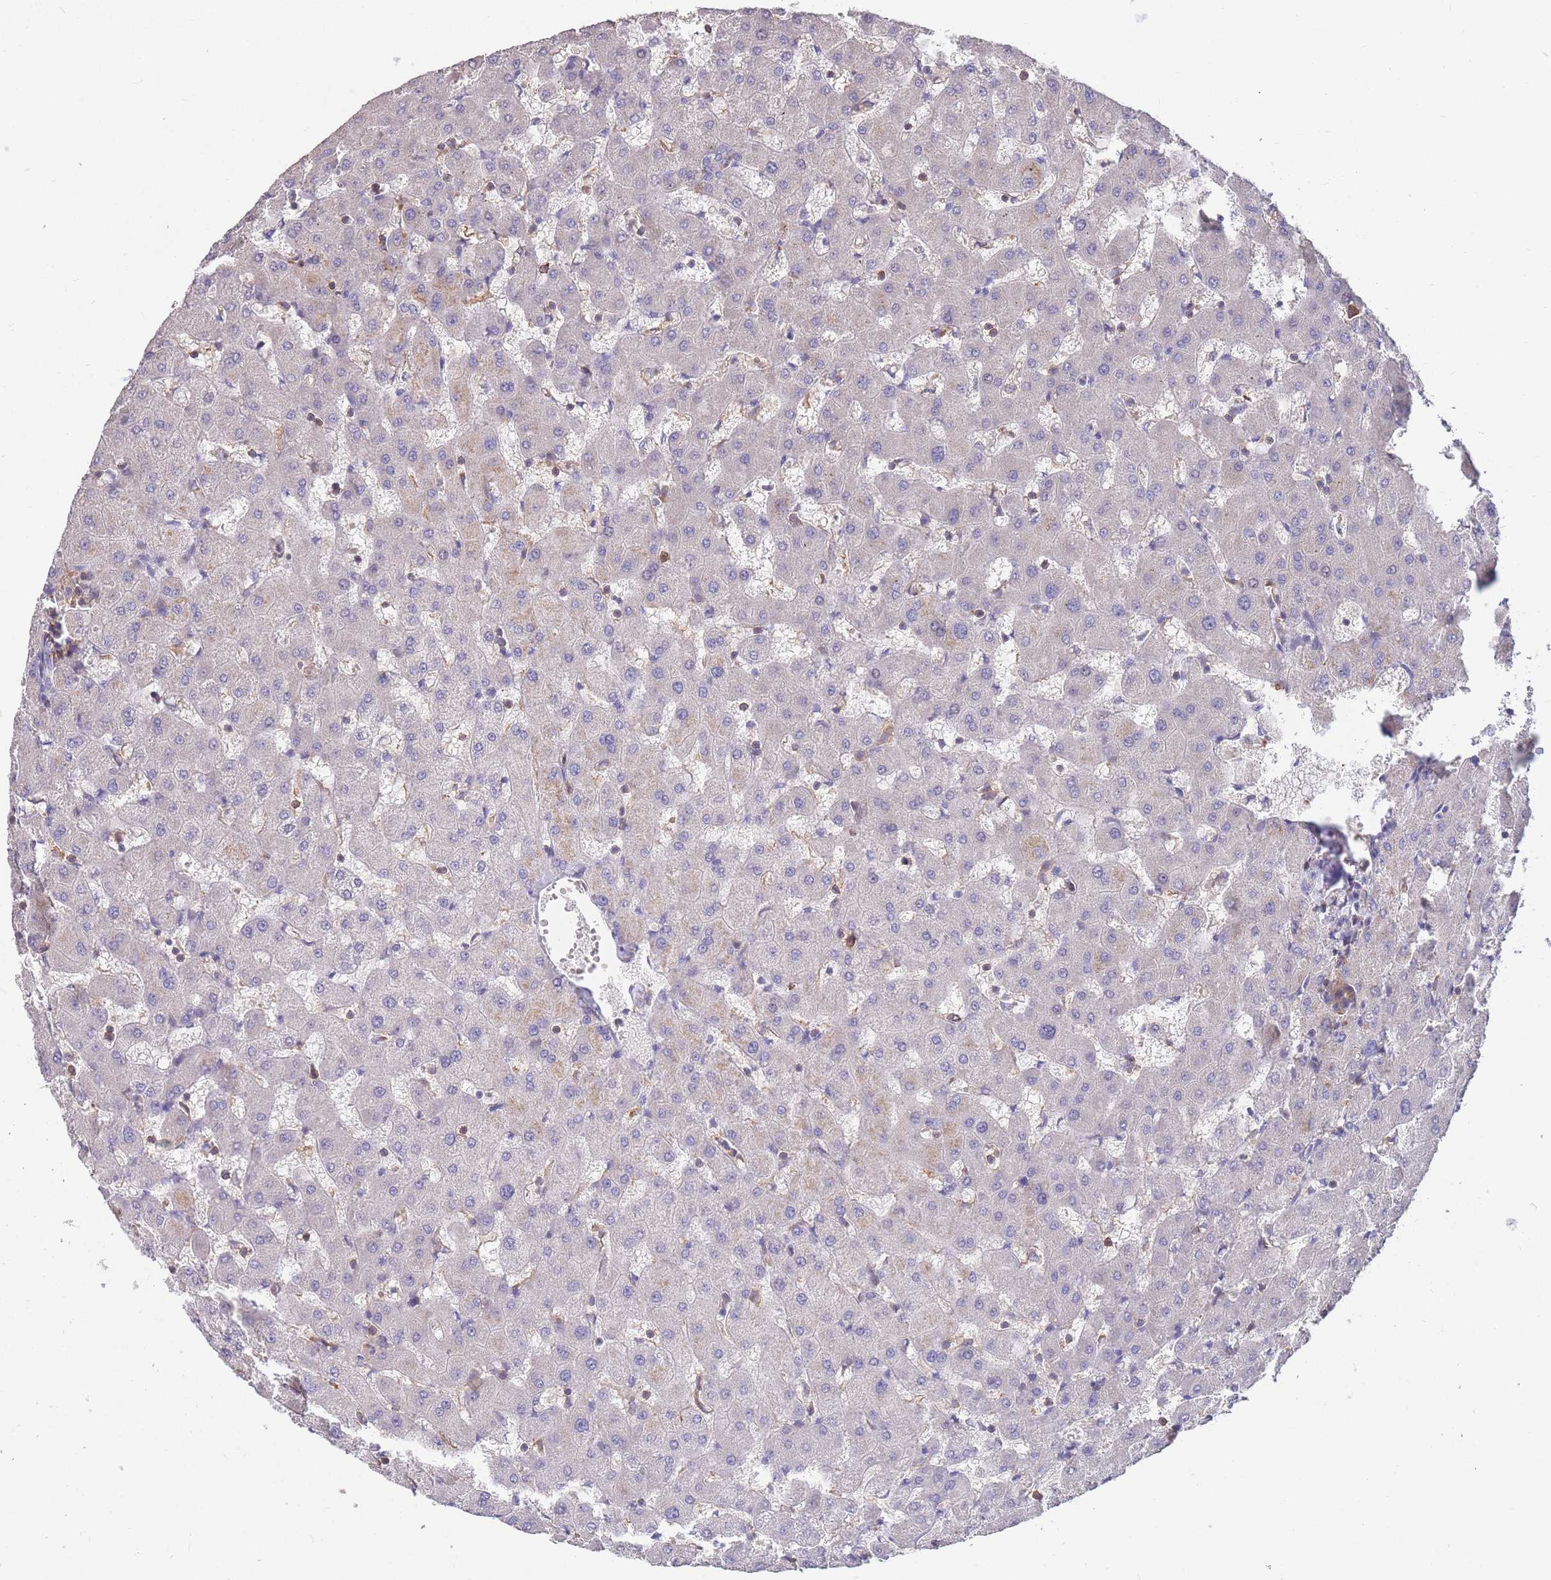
{"staining": {"intensity": "negative", "quantity": "none", "location": "none"}, "tissue": "liver", "cell_type": "Cholangiocytes", "image_type": "normal", "snomed": [{"axis": "morphology", "description": "Normal tissue, NOS"}, {"axis": "topography", "description": "Liver"}], "caption": "DAB (3,3'-diaminobenzidine) immunohistochemical staining of normal liver displays no significant expression in cholangiocytes.", "gene": "MRPL54", "patient": {"sex": "female", "age": 63}}